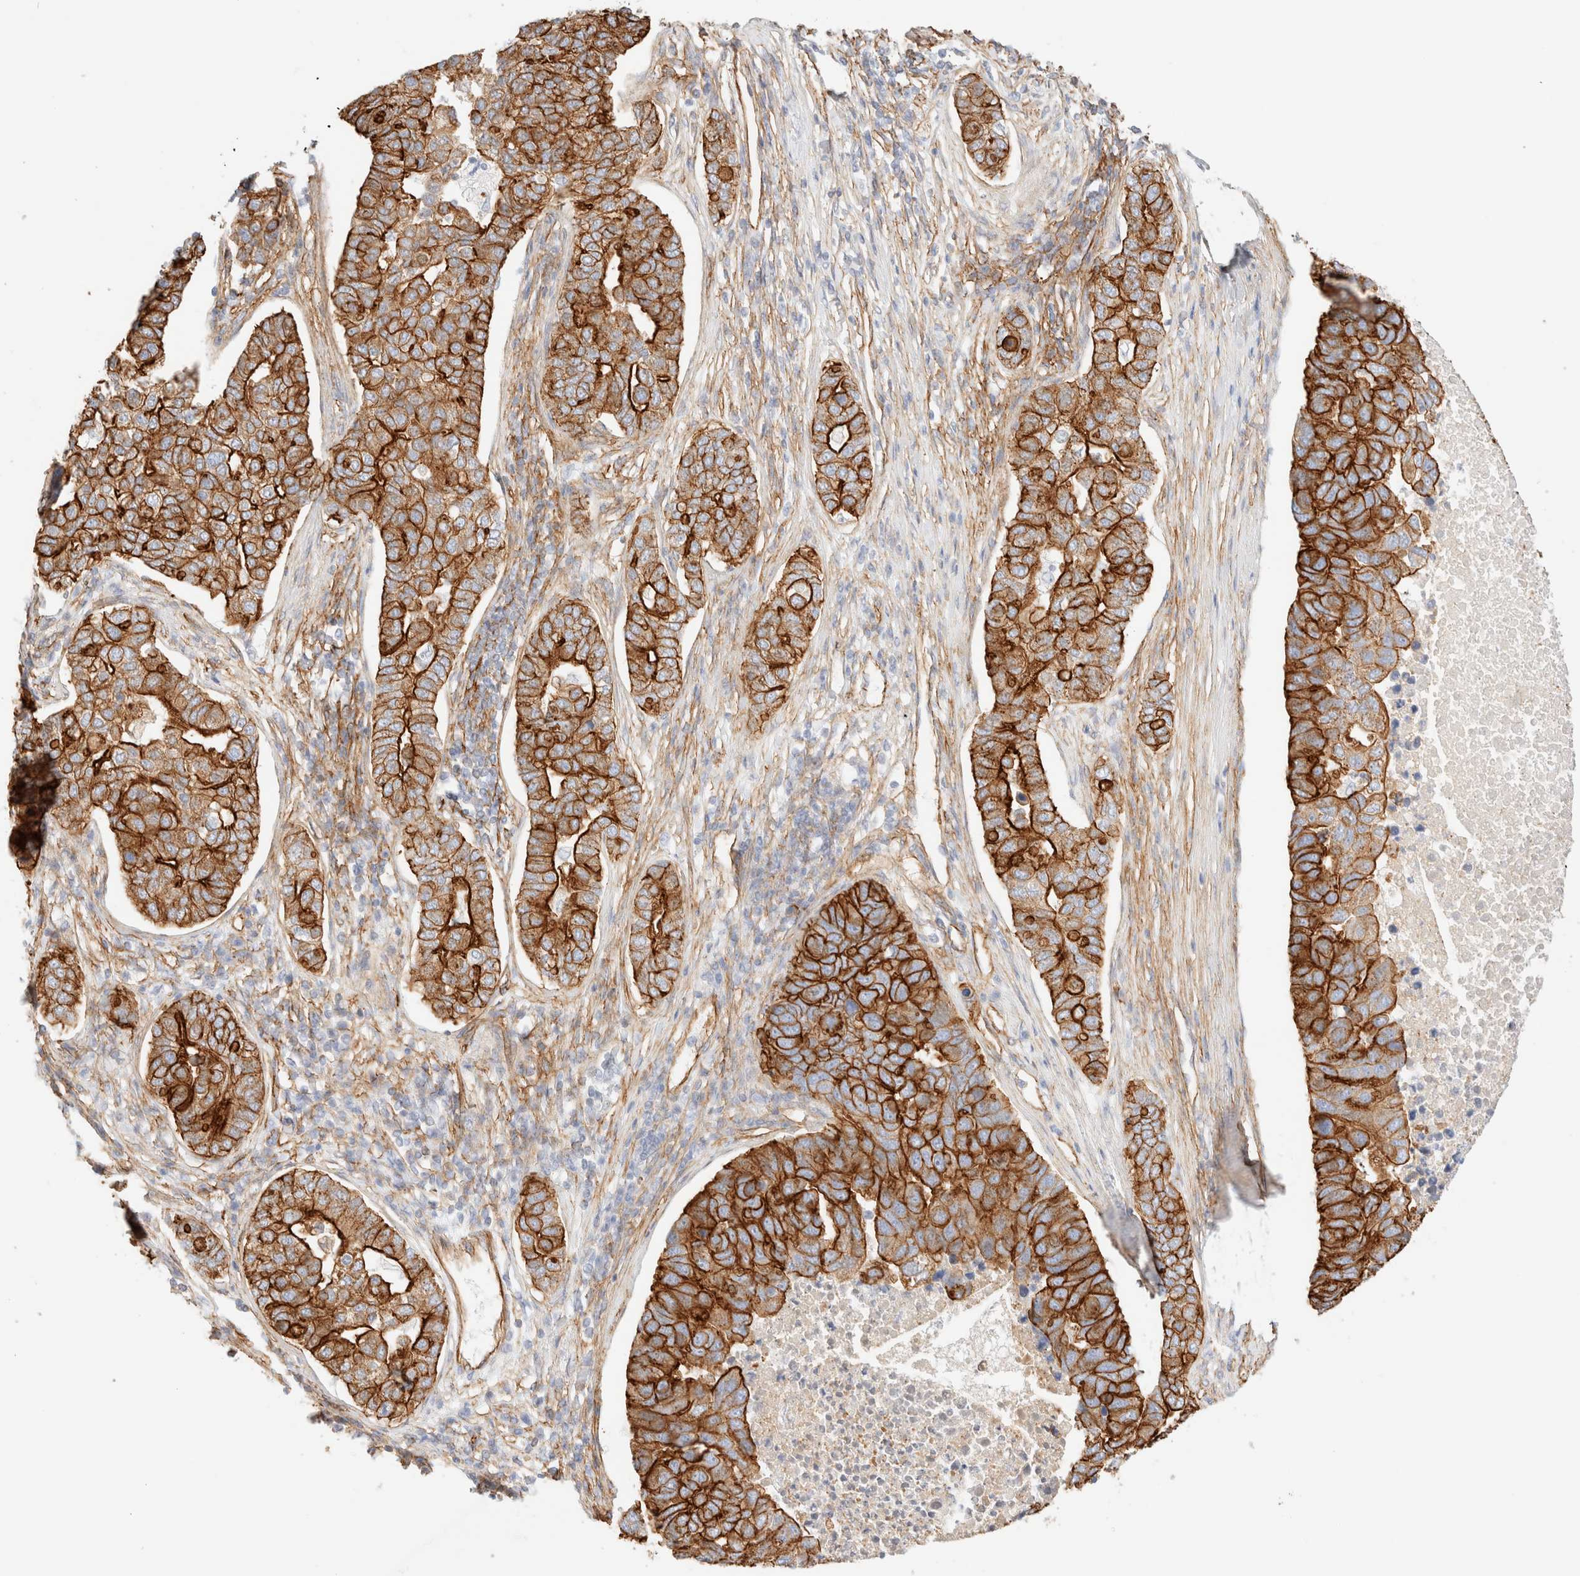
{"staining": {"intensity": "strong", "quantity": ">75%", "location": "cytoplasmic/membranous"}, "tissue": "pancreatic cancer", "cell_type": "Tumor cells", "image_type": "cancer", "snomed": [{"axis": "morphology", "description": "Adenocarcinoma, NOS"}, {"axis": "topography", "description": "Pancreas"}], "caption": "Strong cytoplasmic/membranous positivity for a protein is identified in about >75% of tumor cells of pancreatic cancer (adenocarcinoma) using immunohistochemistry (IHC).", "gene": "CYB5R4", "patient": {"sex": "female", "age": 61}}